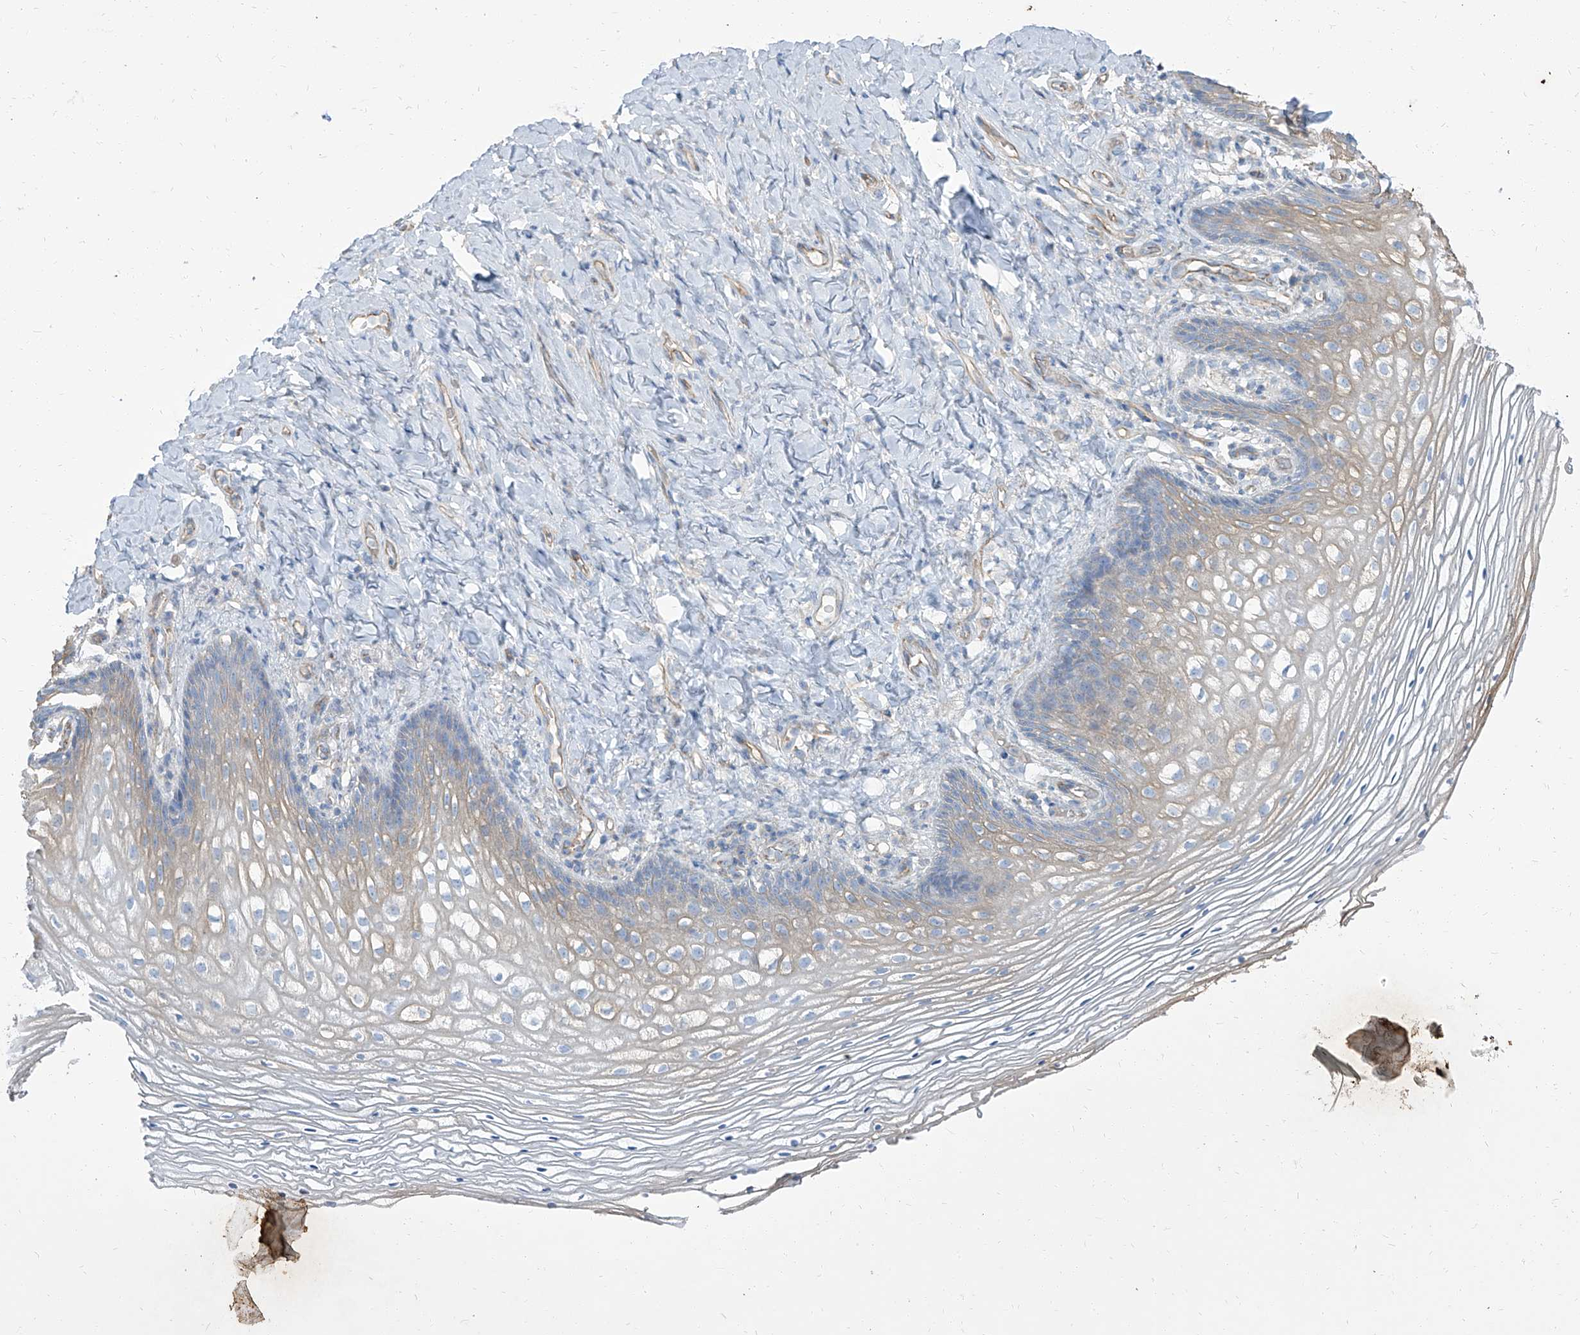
{"staining": {"intensity": "moderate", "quantity": "<25%", "location": "cytoplasmic/membranous"}, "tissue": "vagina", "cell_type": "Squamous epithelial cells", "image_type": "normal", "snomed": [{"axis": "morphology", "description": "Normal tissue, NOS"}, {"axis": "topography", "description": "Vagina"}], "caption": "Brown immunohistochemical staining in normal human vagina displays moderate cytoplasmic/membranous positivity in approximately <25% of squamous epithelial cells. Using DAB (3,3'-diaminobenzidine) (brown) and hematoxylin (blue) stains, captured at high magnification using brightfield microscopy.", "gene": "TXLNB", "patient": {"sex": "female", "age": 60}}